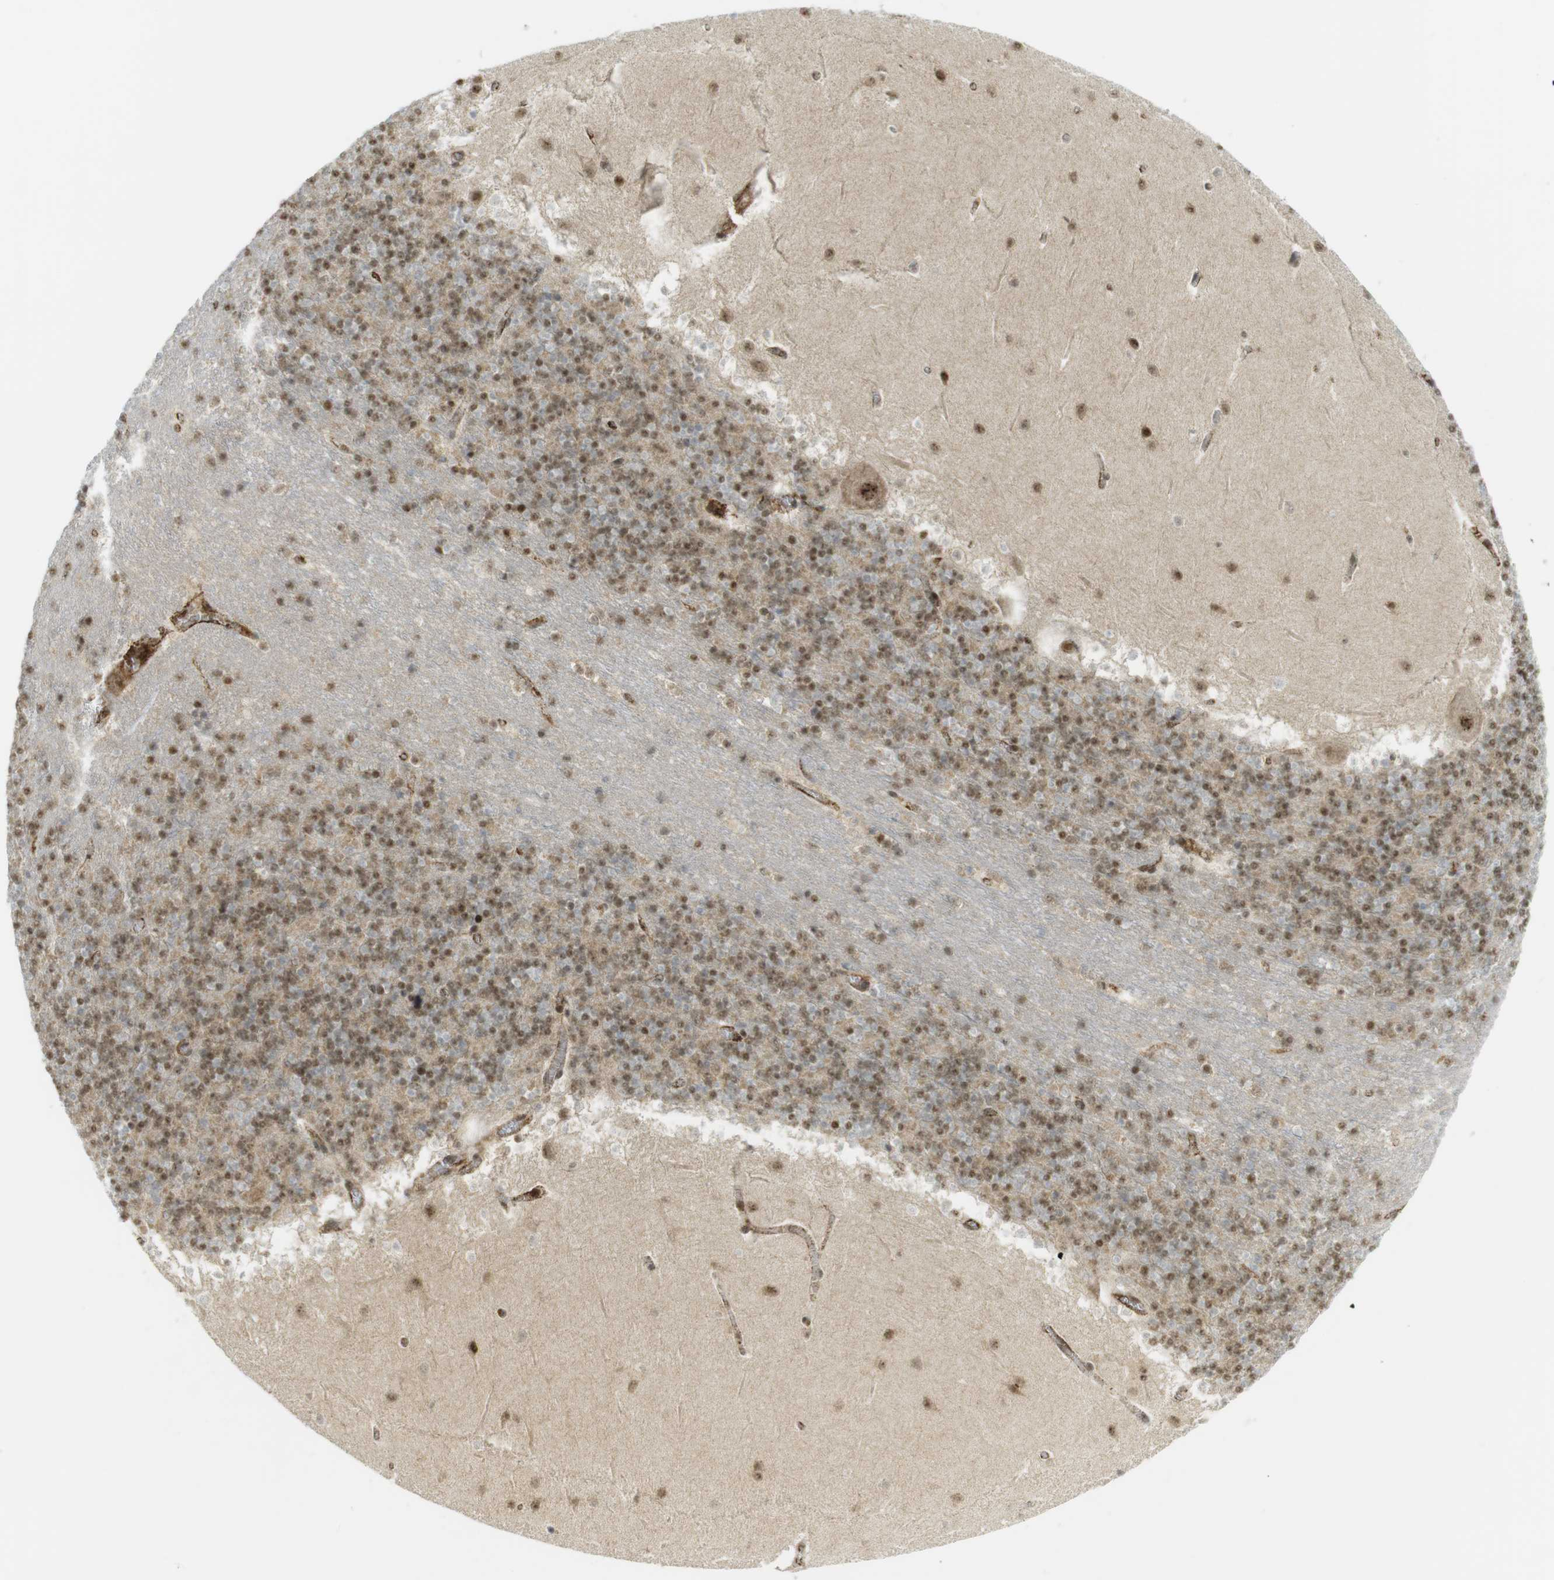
{"staining": {"intensity": "moderate", "quantity": ">75%", "location": "cytoplasmic/membranous,nuclear"}, "tissue": "cerebellum", "cell_type": "Cells in granular layer", "image_type": "normal", "snomed": [{"axis": "morphology", "description": "Normal tissue, NOS"}, {"axis": "topography", "description": "Cerebellum"}], "caption": "IHC photomicrograph of benign human cerebellum stained for a protein (brown), which displays medium levels of moderate cytoplasmic/membranous,nuclear staining in approximately >75% of cells in granular layer.", "gene": "PPP1R13B", "patient": {"sex": "male", "age": 45}}